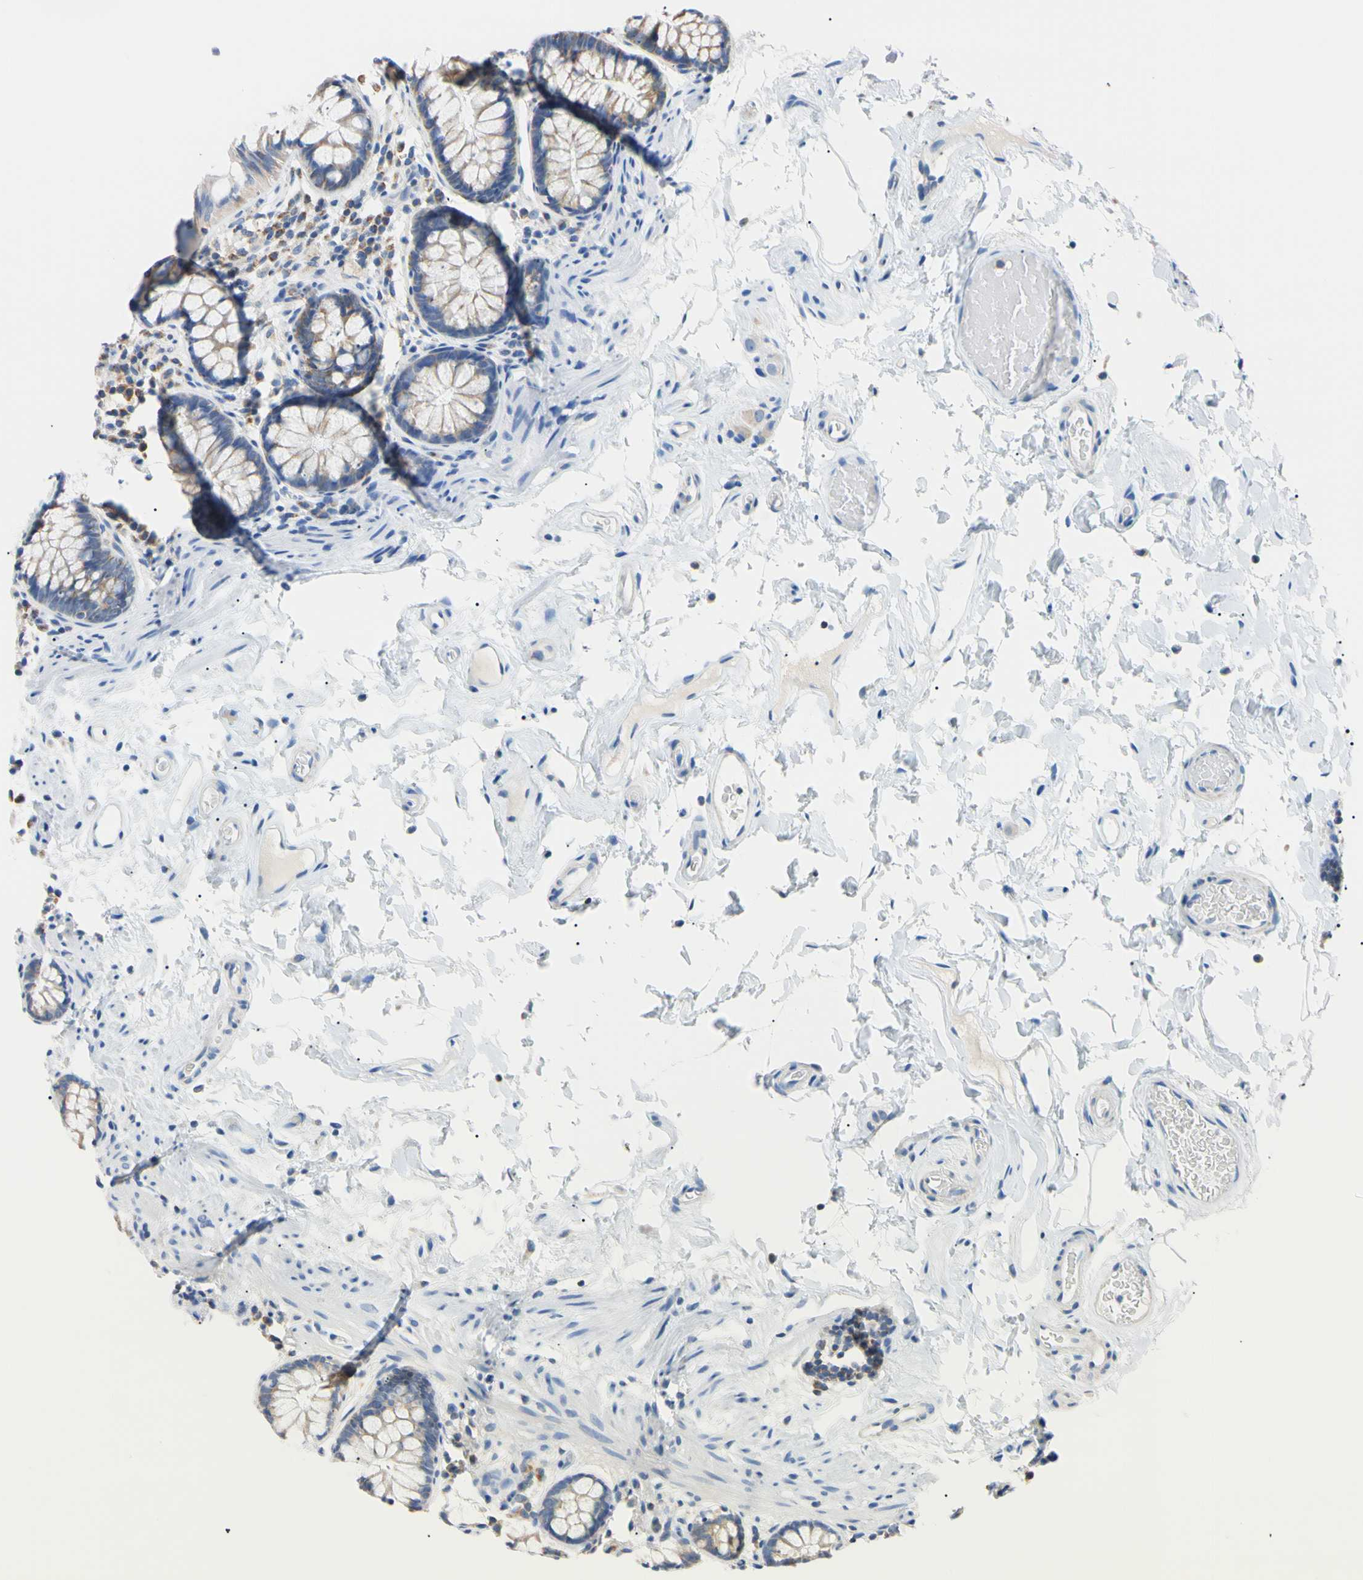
{"staining": {"intensity": "weak", "quantity": ">75%", "location": "cytoplasmic/membranous"}, "tissue": "colon", "cell_type": "Endothelial cells", "image_type": "normal", "snomed": [{"axis": "morphology", "description": "Normal tissue, NOS"}, {"axis": "topography", "description": "Colon"}], "caption": "An image of colon stained for a protein shows weak cytoplasmic/membranous brown staining in endothelial cells. The protein is stained brown, and the nuclei are stained in blue (DAB (3,3'-diaminobenzidine) IHC with brightfield microscopy, high magnification).", "gene": "CLPP", "patient": {"sex": "female", "age": 80}}